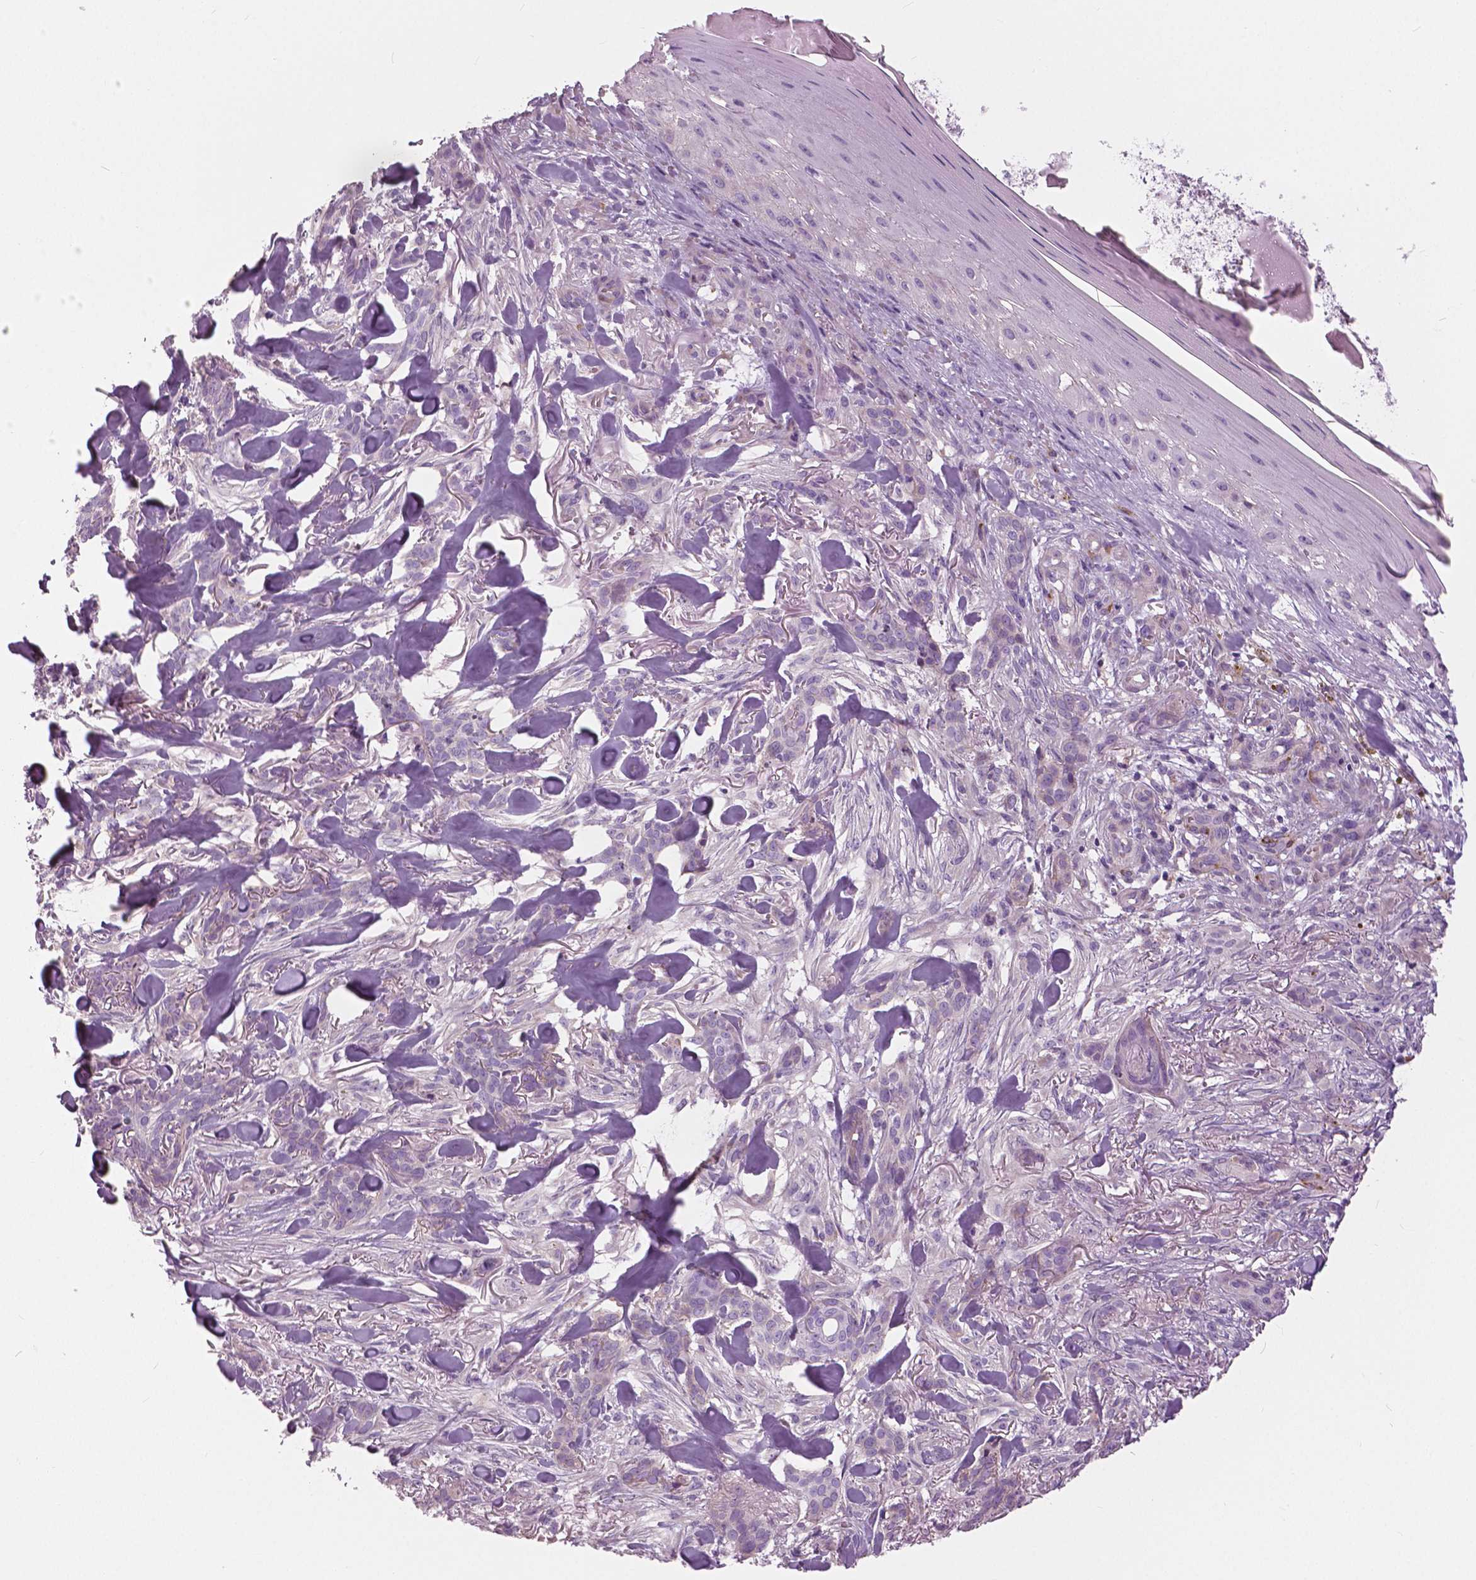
{"staining": {"intensity": "negative", "quantity": "none", "location": "none"}, "tissue": "skin cancer", "cell_type": "Tumor cells", "image_type": "cancer", "snomed": [{"axis": "morphology", "description": "Basal cell carcinoma"}, {"axis": "topography", "description": "Skin"}], "caption": "Micrograph shows no protein positivity in tumor cells of skin cancer tissue.", "gene": "SERPINI1", "patient": {"sex": "female", "age": 61}}